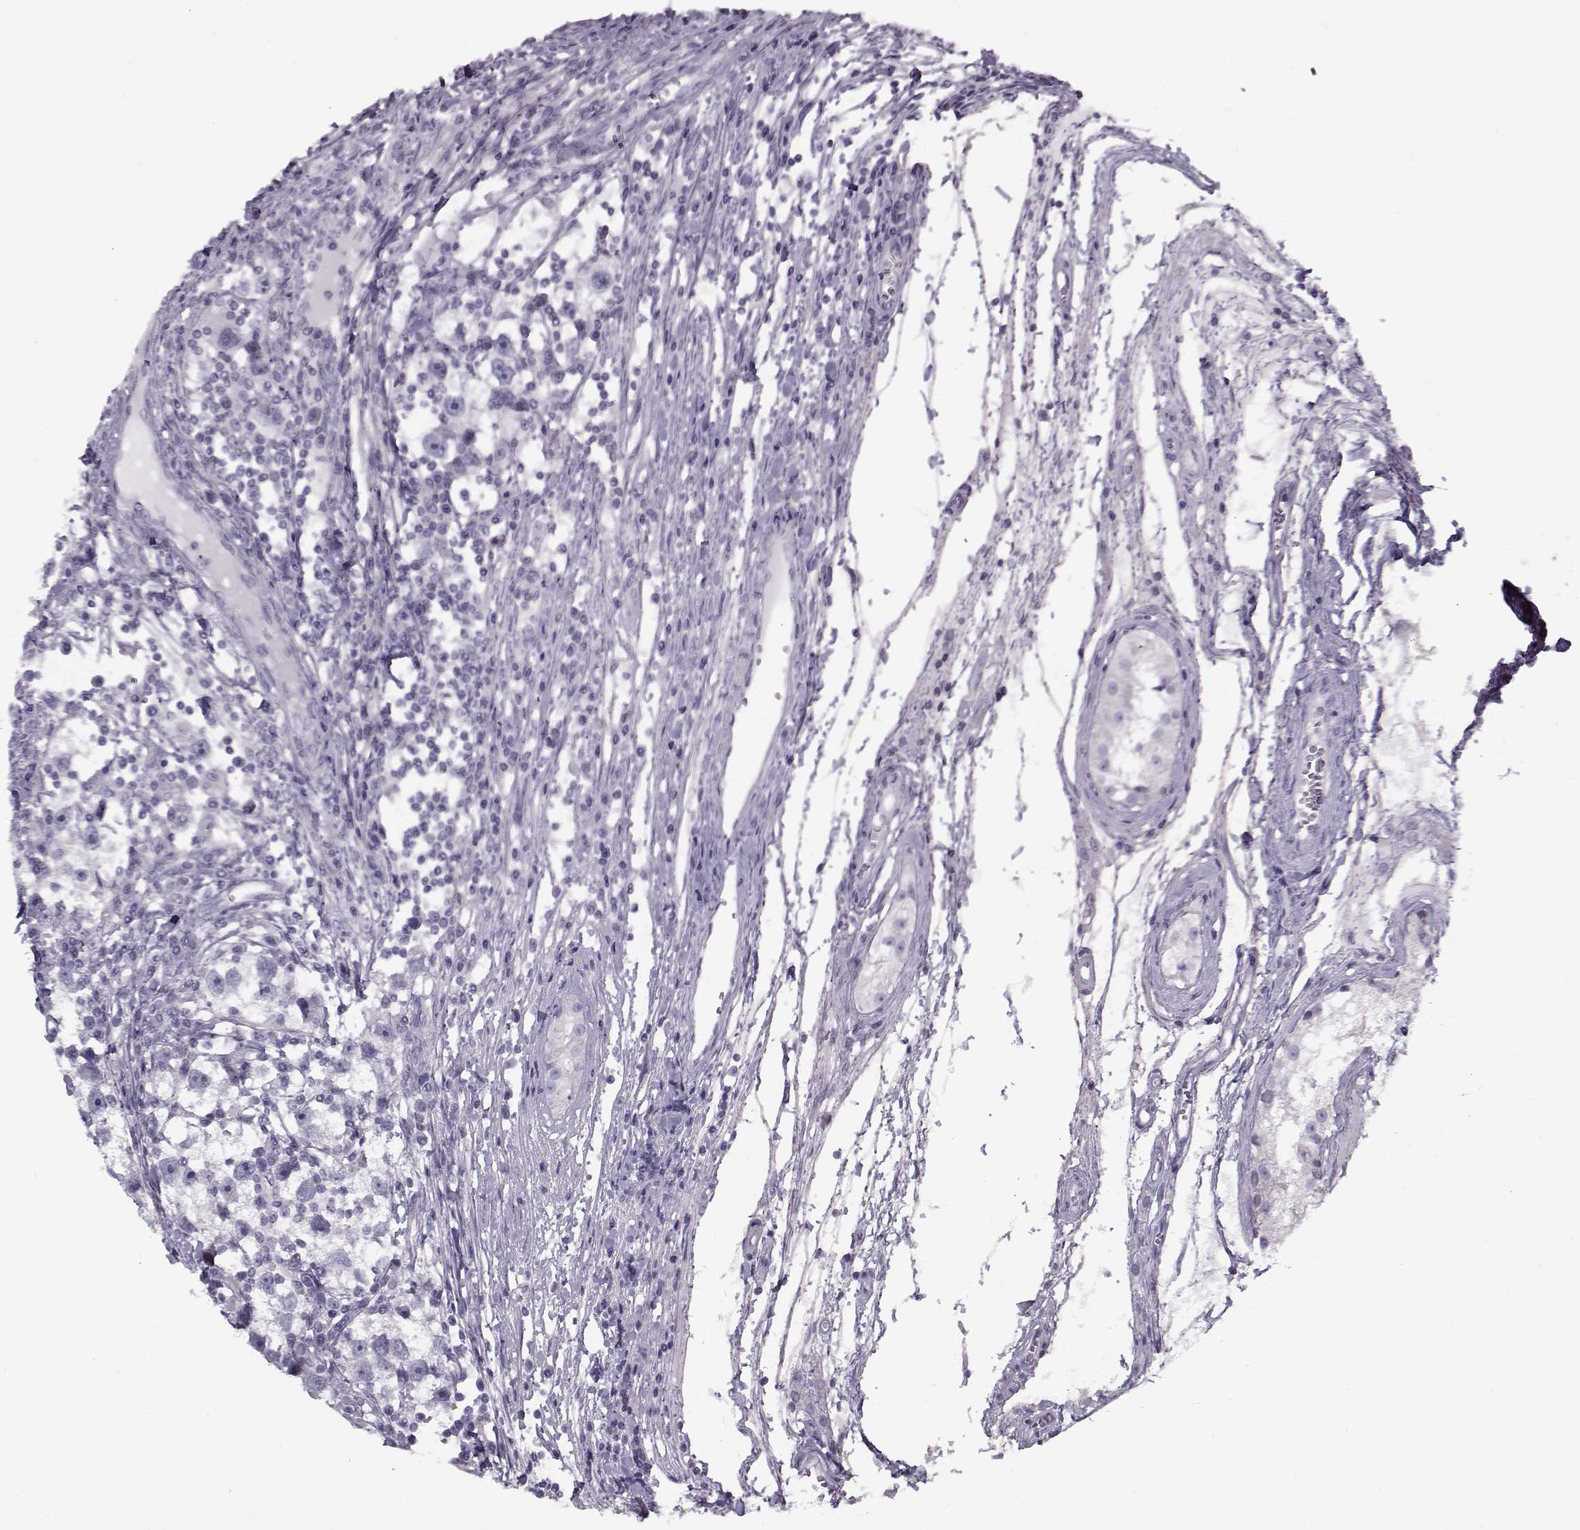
{"staining": {"intensity": "negative", "quantity": "none", "location": "none"}, "tissue": "testis cancer", "cell_type": "Tumor cells", "image_type": "cancer", "snomed": [{"axis": "morphology", "description": "Seminoma, NOS"}, {"axis": "topography", "description": "Testis"}], "caption": "IHC of human testis cancer (seminoma) demonstrates no positivity in tumor cells. (Immunohistochemistry (ihc), brightfield microscopy, high magnification).", "gene": "PP2D1", "patient": {"sex": "male", "age": 30}}